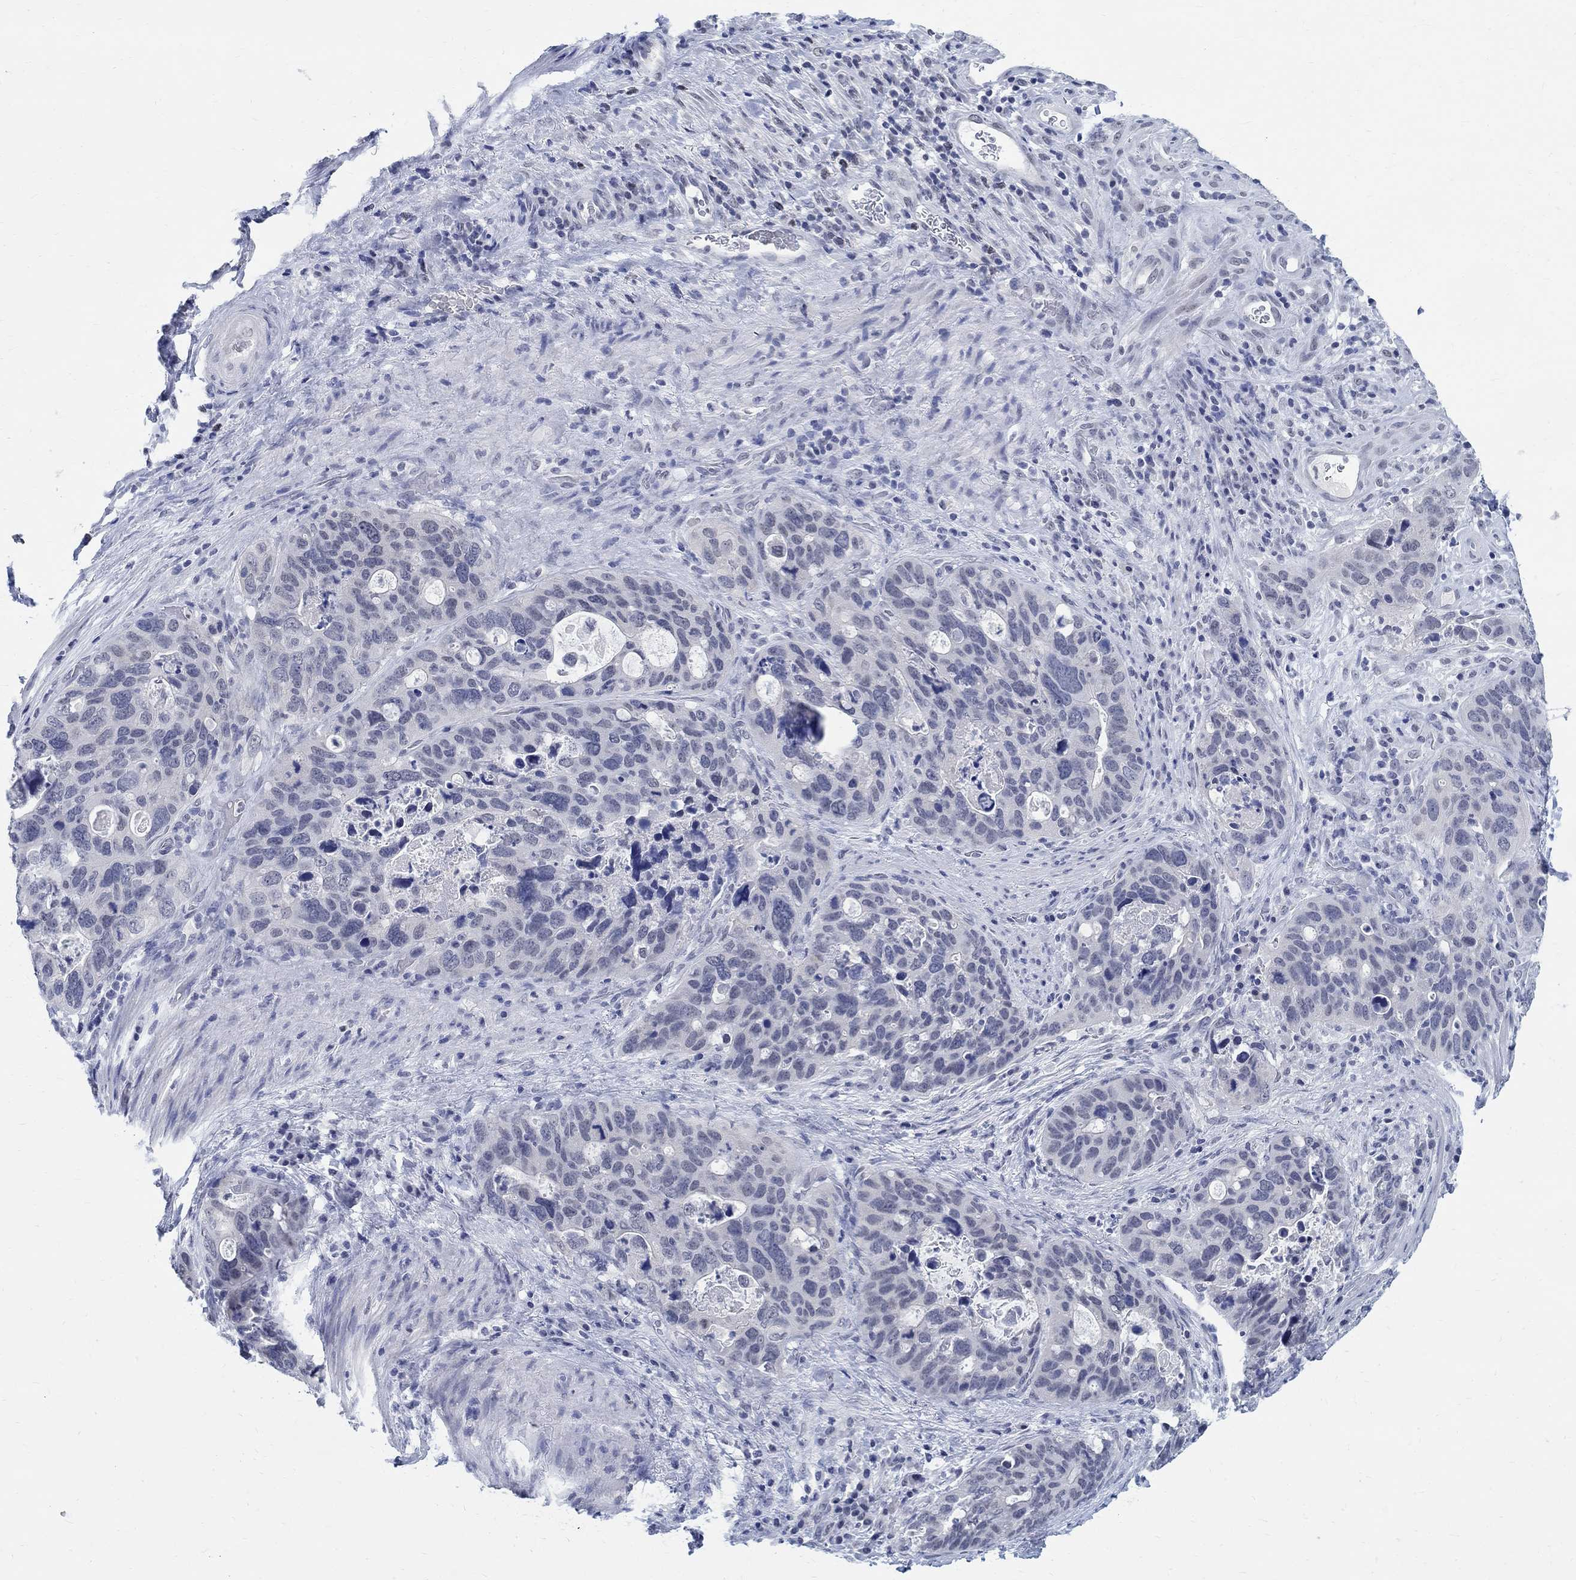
{"staining": {"intensity": "negative", "quantity": "none", "location": "none"}, "tissue": "stomach cancer", "cell_type": "Tumor cells", "image_type": "cancer", "snomed": [{"axis": "morphology", "description": "Adenocarcinoma, NOS"}, {"axis": "topography", "description": "Stomach"}], "caption": "A high-resolution photomicrograph shows IHC staining of stomach cancer, which exhibits no significant expression in tumor cells.", "gene": "ANKS1B", "patient": {"sex": "male", "age": 54}}